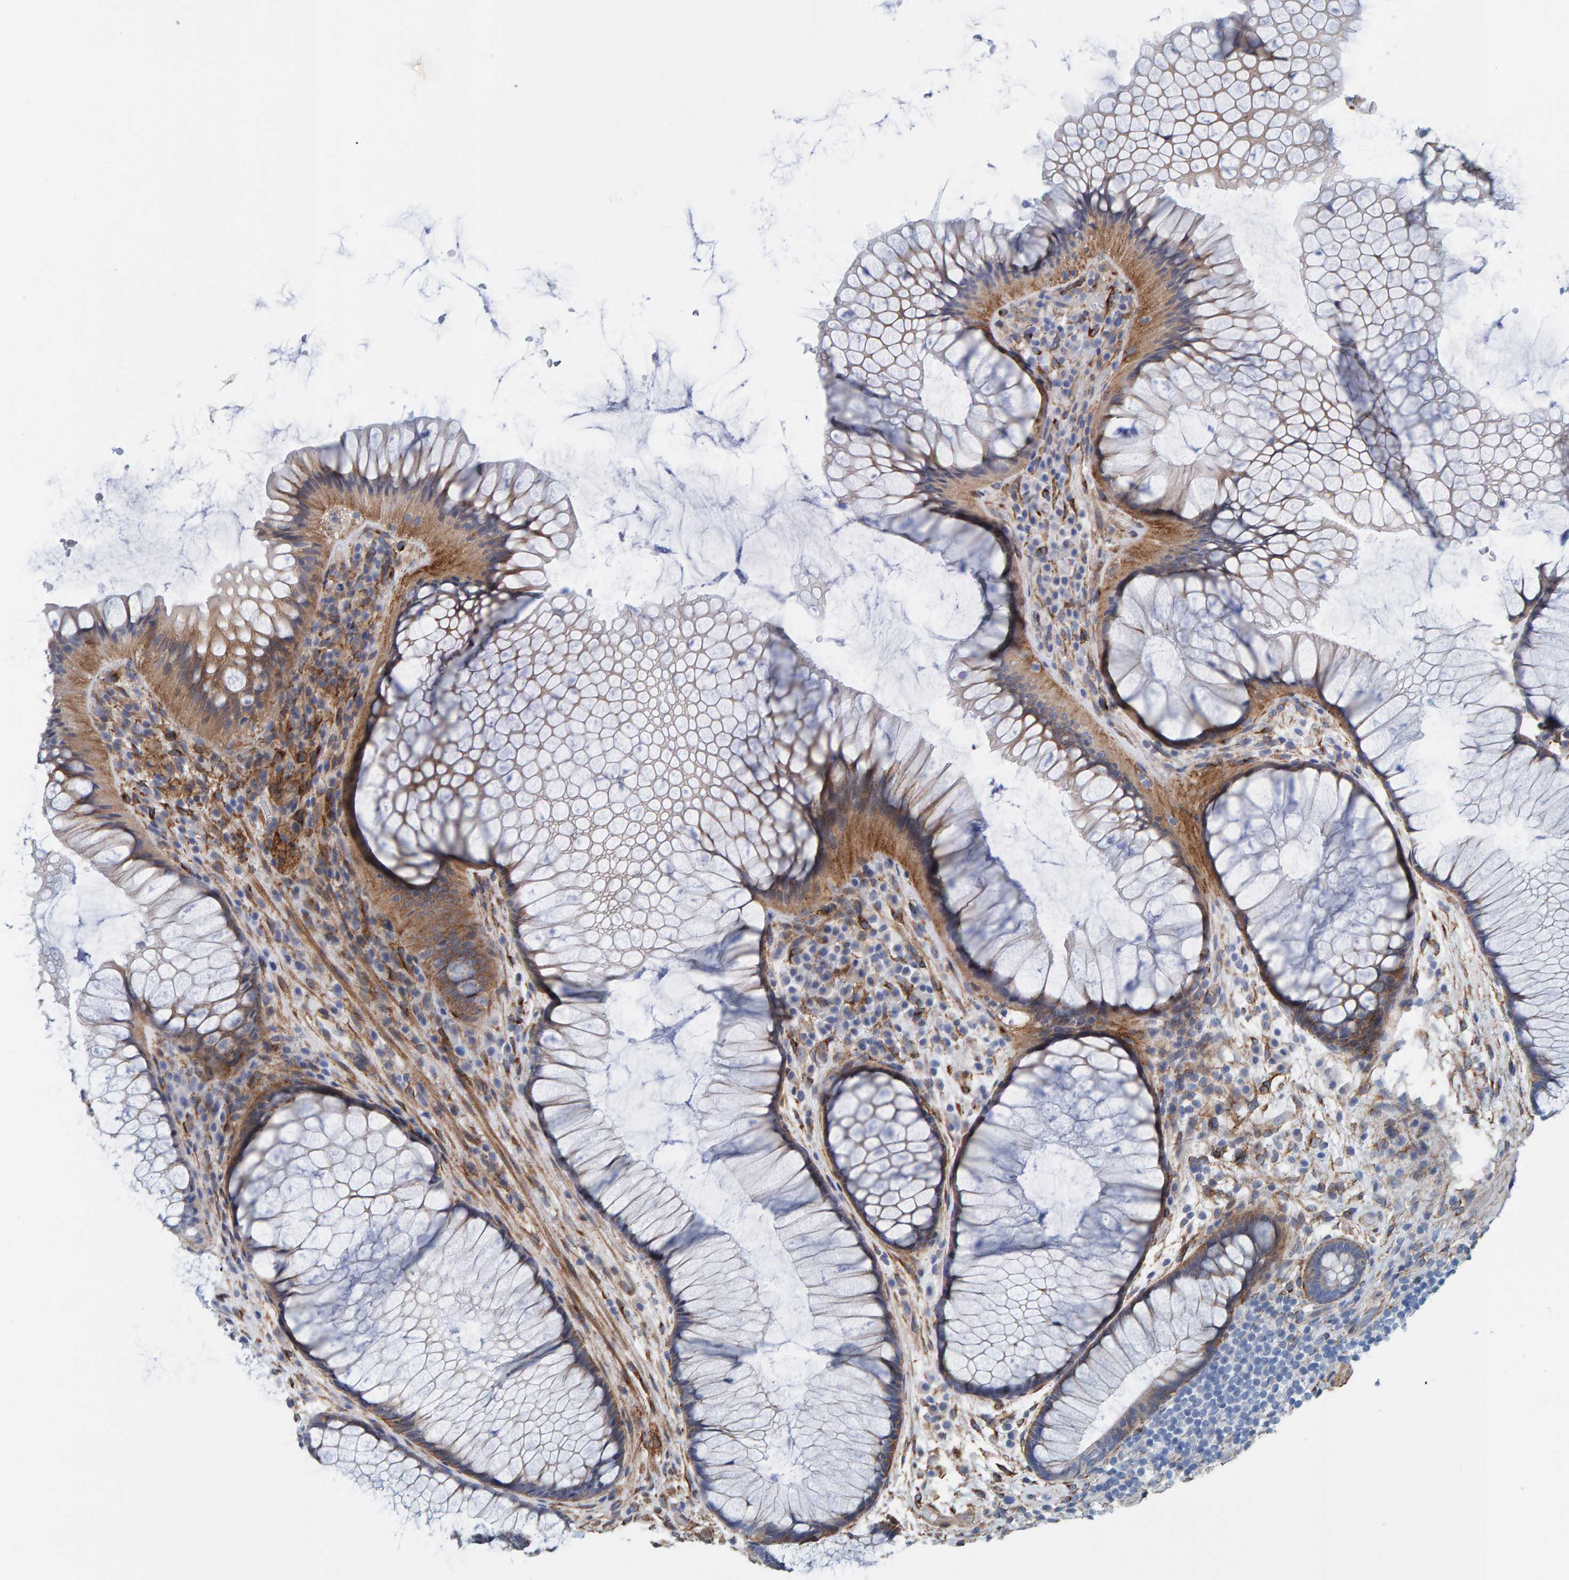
{"staining": {"intensity": "moderate", "quantity": "25%-75%", "location": "cytoplasmic/membranous"}, "tissue": "rectum", "cell_type": "Glandular cells", "image_type": "normal", "snomed": [{"axis": "morphology", "description": "Normal tissue, NOS"}, {"axis": "topography", "description": "Rectum"}], "caption": "Protein analysis of normal rectum reveals moderate cytoplasmic/membranous positivity in approximately 25%-75% of glandular cells.", "gene": "LRP1", "patient": {"sex": "male", "age": 51}}